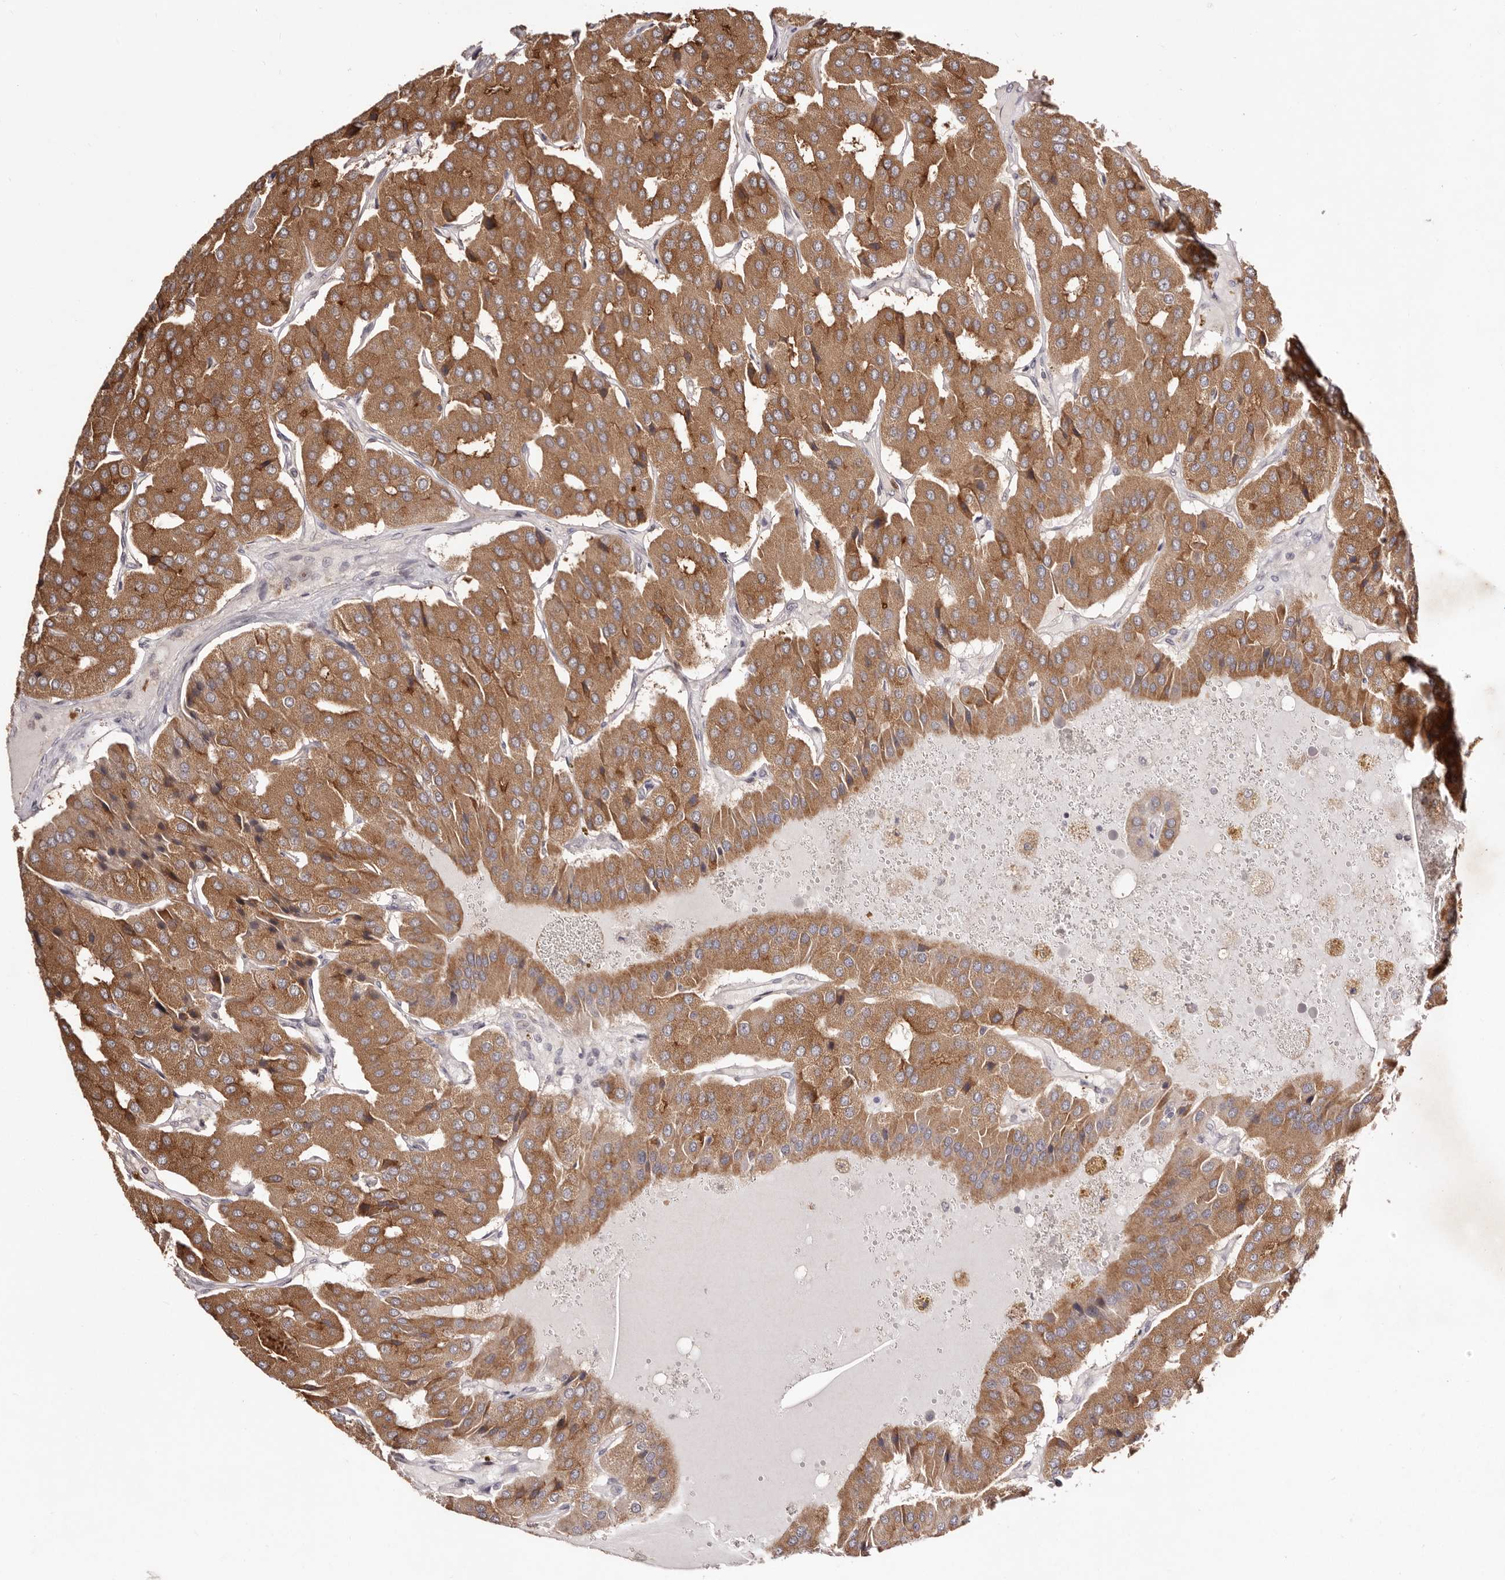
{"staining": {"intensity": "moderate", "quantity": ">75%", "location": "cytoplasmic/membranous"}, "tissue": "parathyroid gland", "cell_type": "Glandular cells", "image_type": "normal", "snomed": [{"axis": "morphology", "description": "Normal tissue, NOS"}, {"axis": "morphology", "description": "Adenoma, NOS"}, {"axis": "topography", "description": "Parathyroid gland"}], "caption": "Immunohistochemistry (IHC) histopathology image of normal parathyroid gland: parathyroid gland stained using immunohistochemistry displays medium levels of moderate protein expression localized specifically in the cytoplasmic/membranous of glandular cells, appearing as a cytoplasmic/membranous brown color.", "gene": "EGR3", "patient": {"sex": "female", "age": 86}}